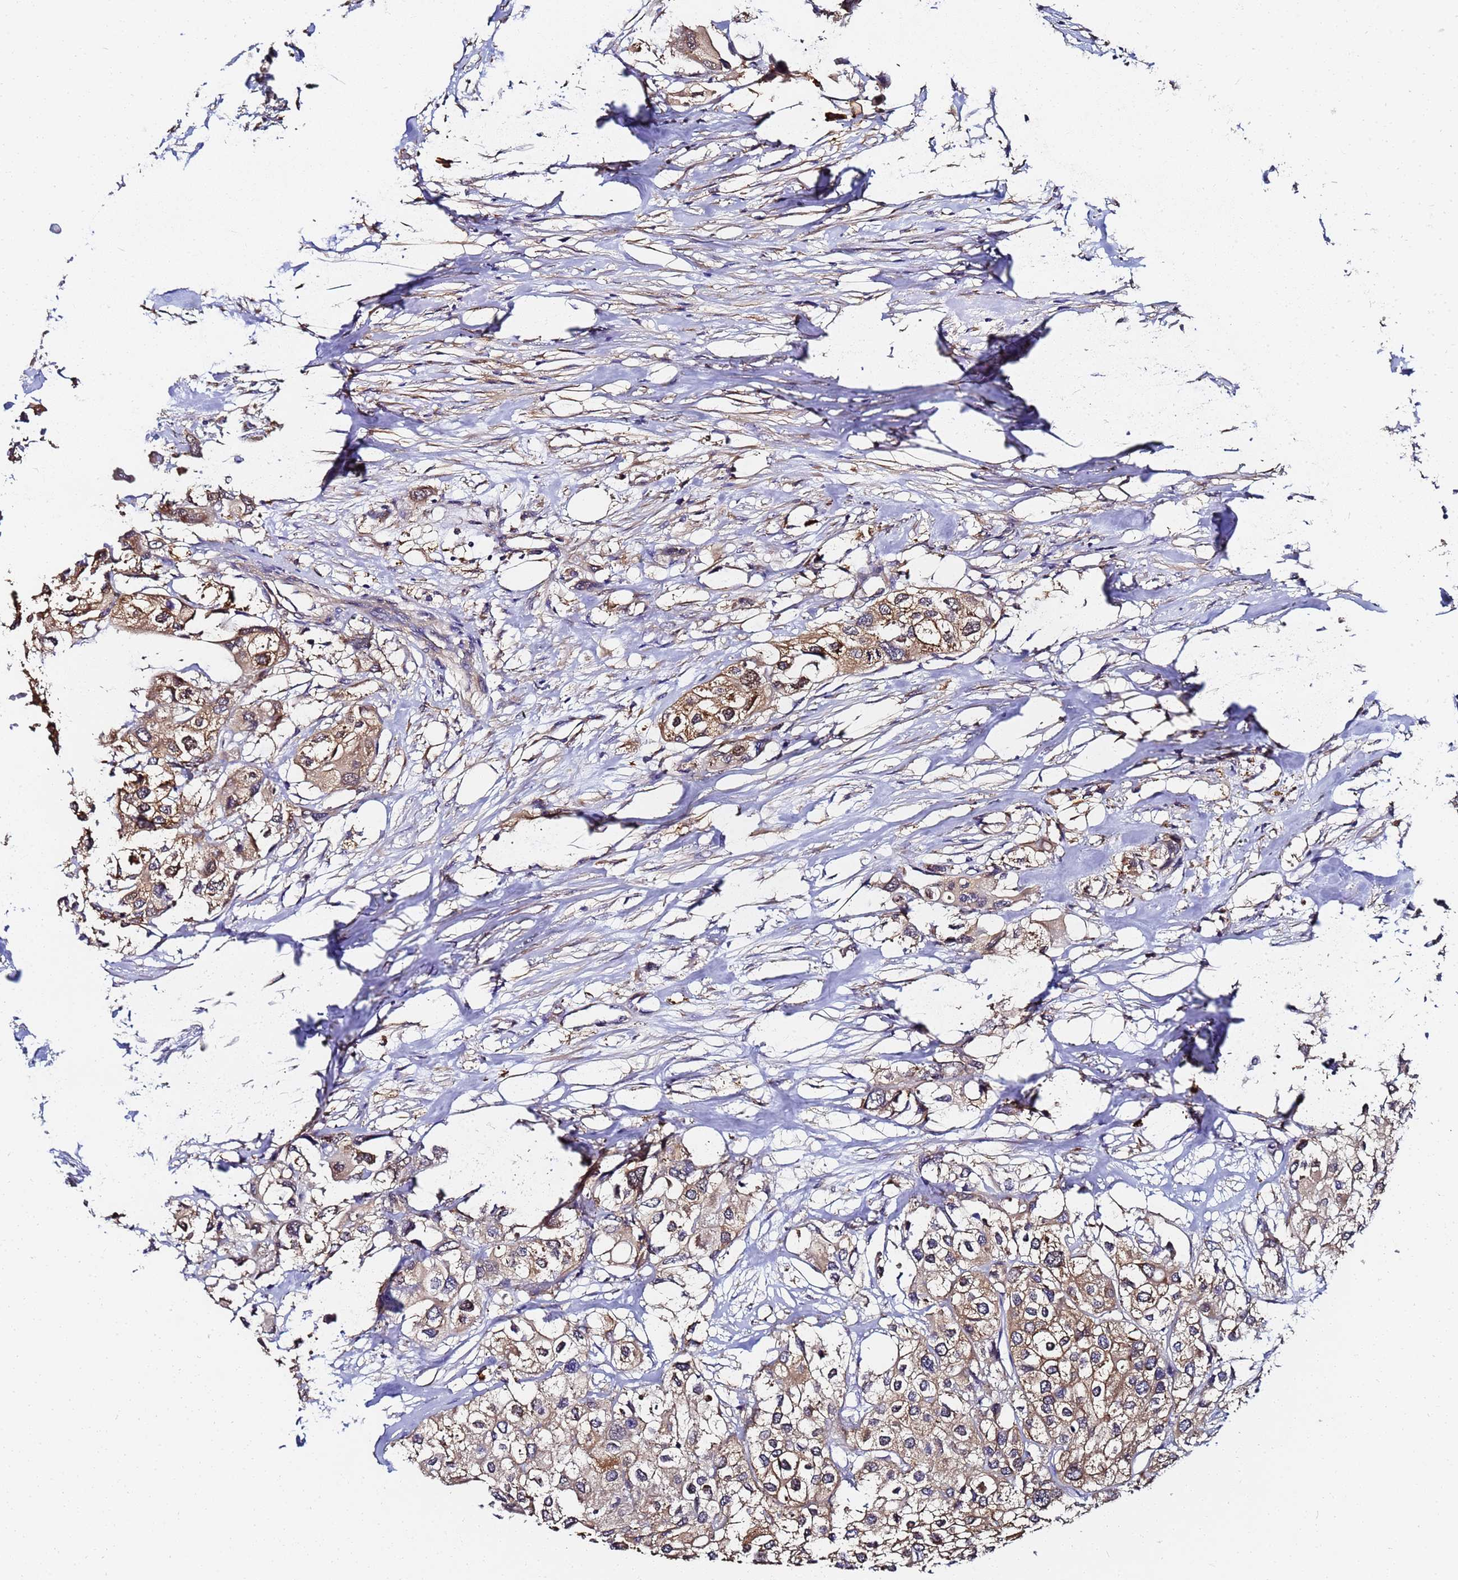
{"staining": {"intensity": "moderate", "quantity": ">75%", "location": "cytoplasmic/membranous"}, "tissue": "urothelial cancer", "cell_type": "Tumor cells", "image_type": "cancer", "snomed": [{"axis": "morphology", "description": "Urothelial carcinoma, High grade"}, {"axis": "topography", "description": "Urinary bladder"}], "caption": "Immunohistochemical staining of urothelial carcinoma (high-grade) exhibits medium levels of moderate cytoplasmic/membranous positivity in about >75% of tumor cells.", "gene": "NME1-NME2", "patient": {"sex": "male", "age": 64}}